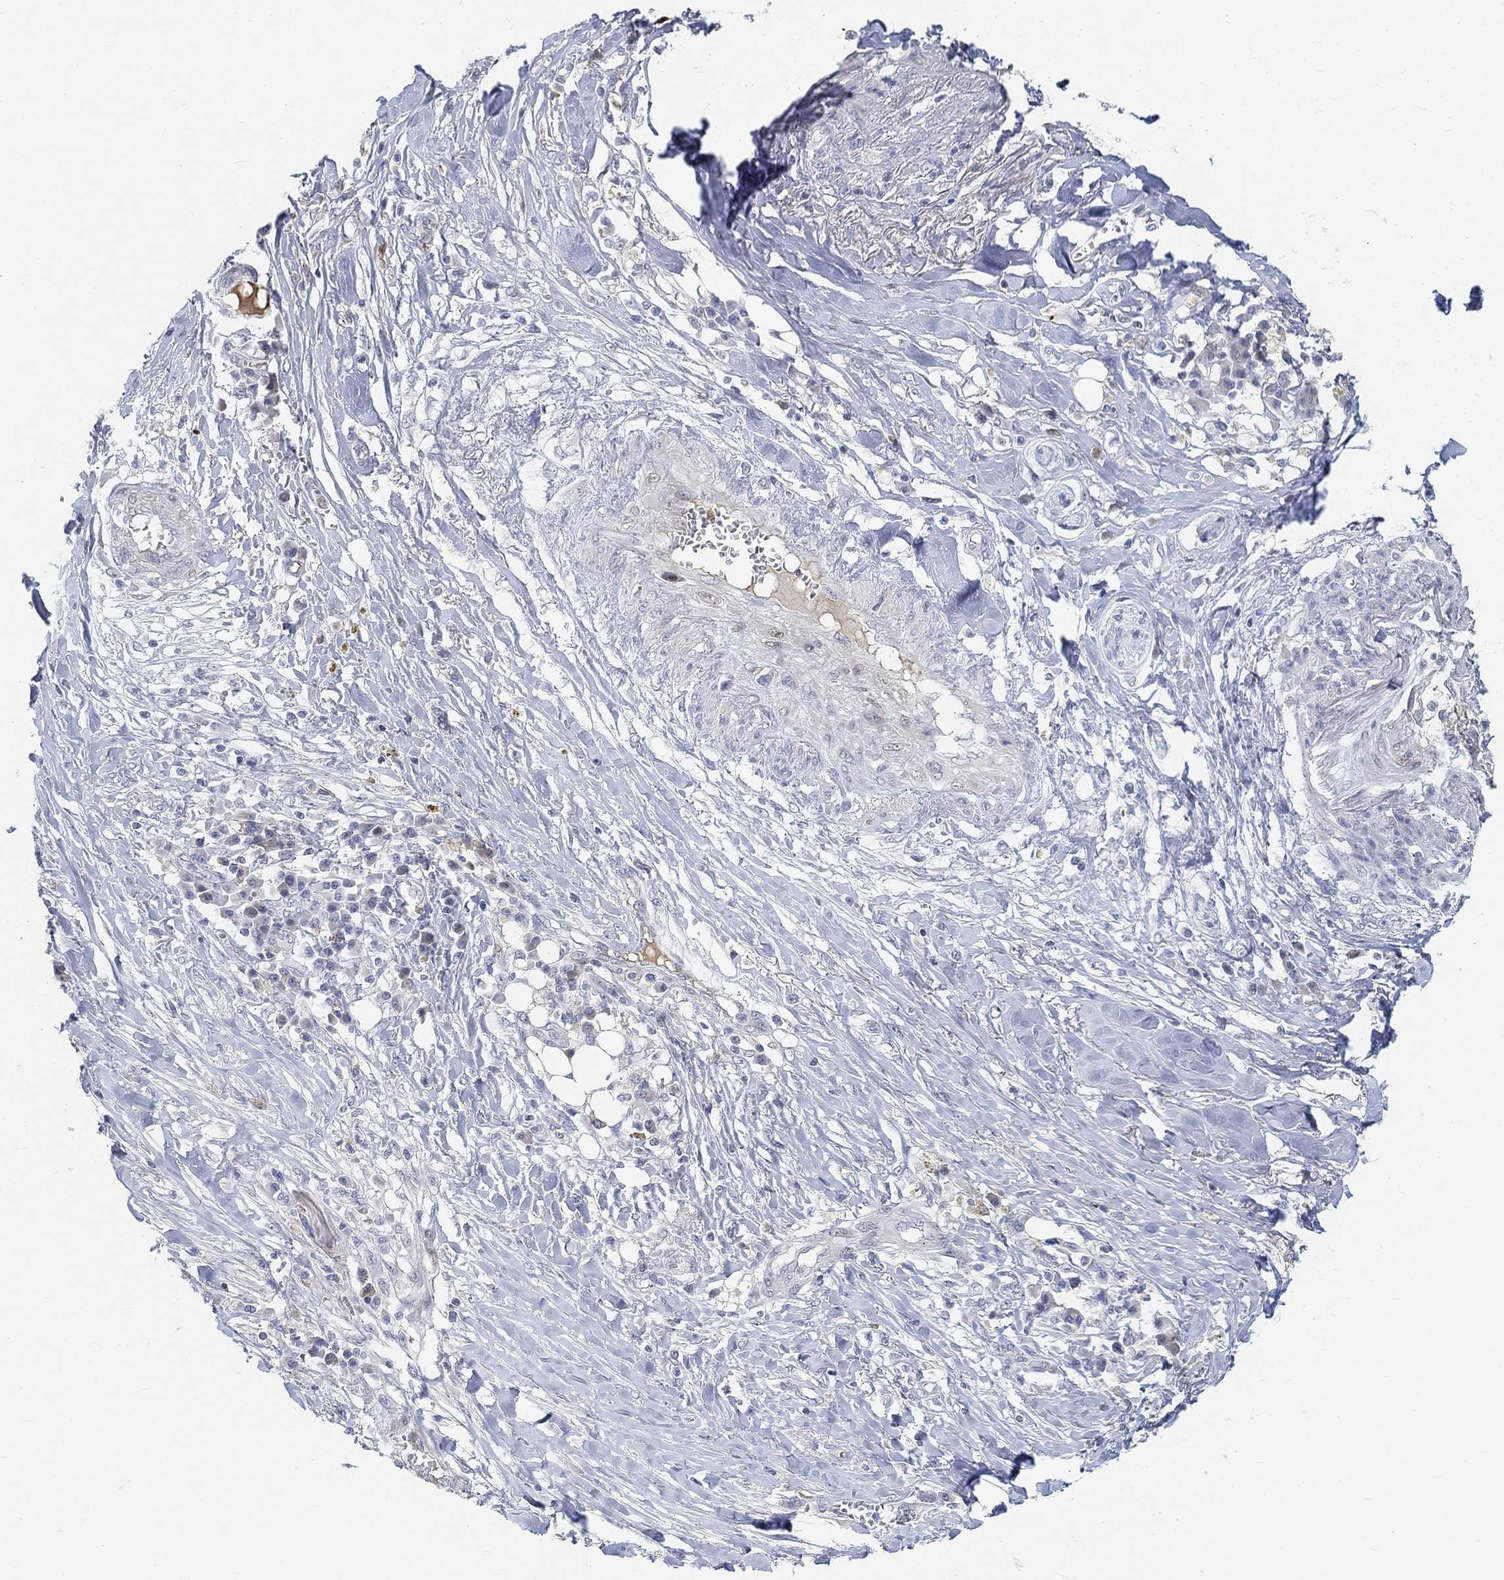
{"staining": {"intensity": "negative", "quantity": "none", "location": "none"}, "tissue": "skin cancer", "cell_type": "Tumor cells", "image_type": "cancer", "snomed": [{"axis": "morphology", "description": "Squamous cell carcinoma, NOS"}, {"axis": "topography", "description": "Skin"}], "caption": "This is an immunohistochemistry photomicrograph of human squamous cell carcinoma (skin). There is no positivity in tumor cells.", "gene": "SNTG2", "patient": {"sex": "male", "age": 82}}